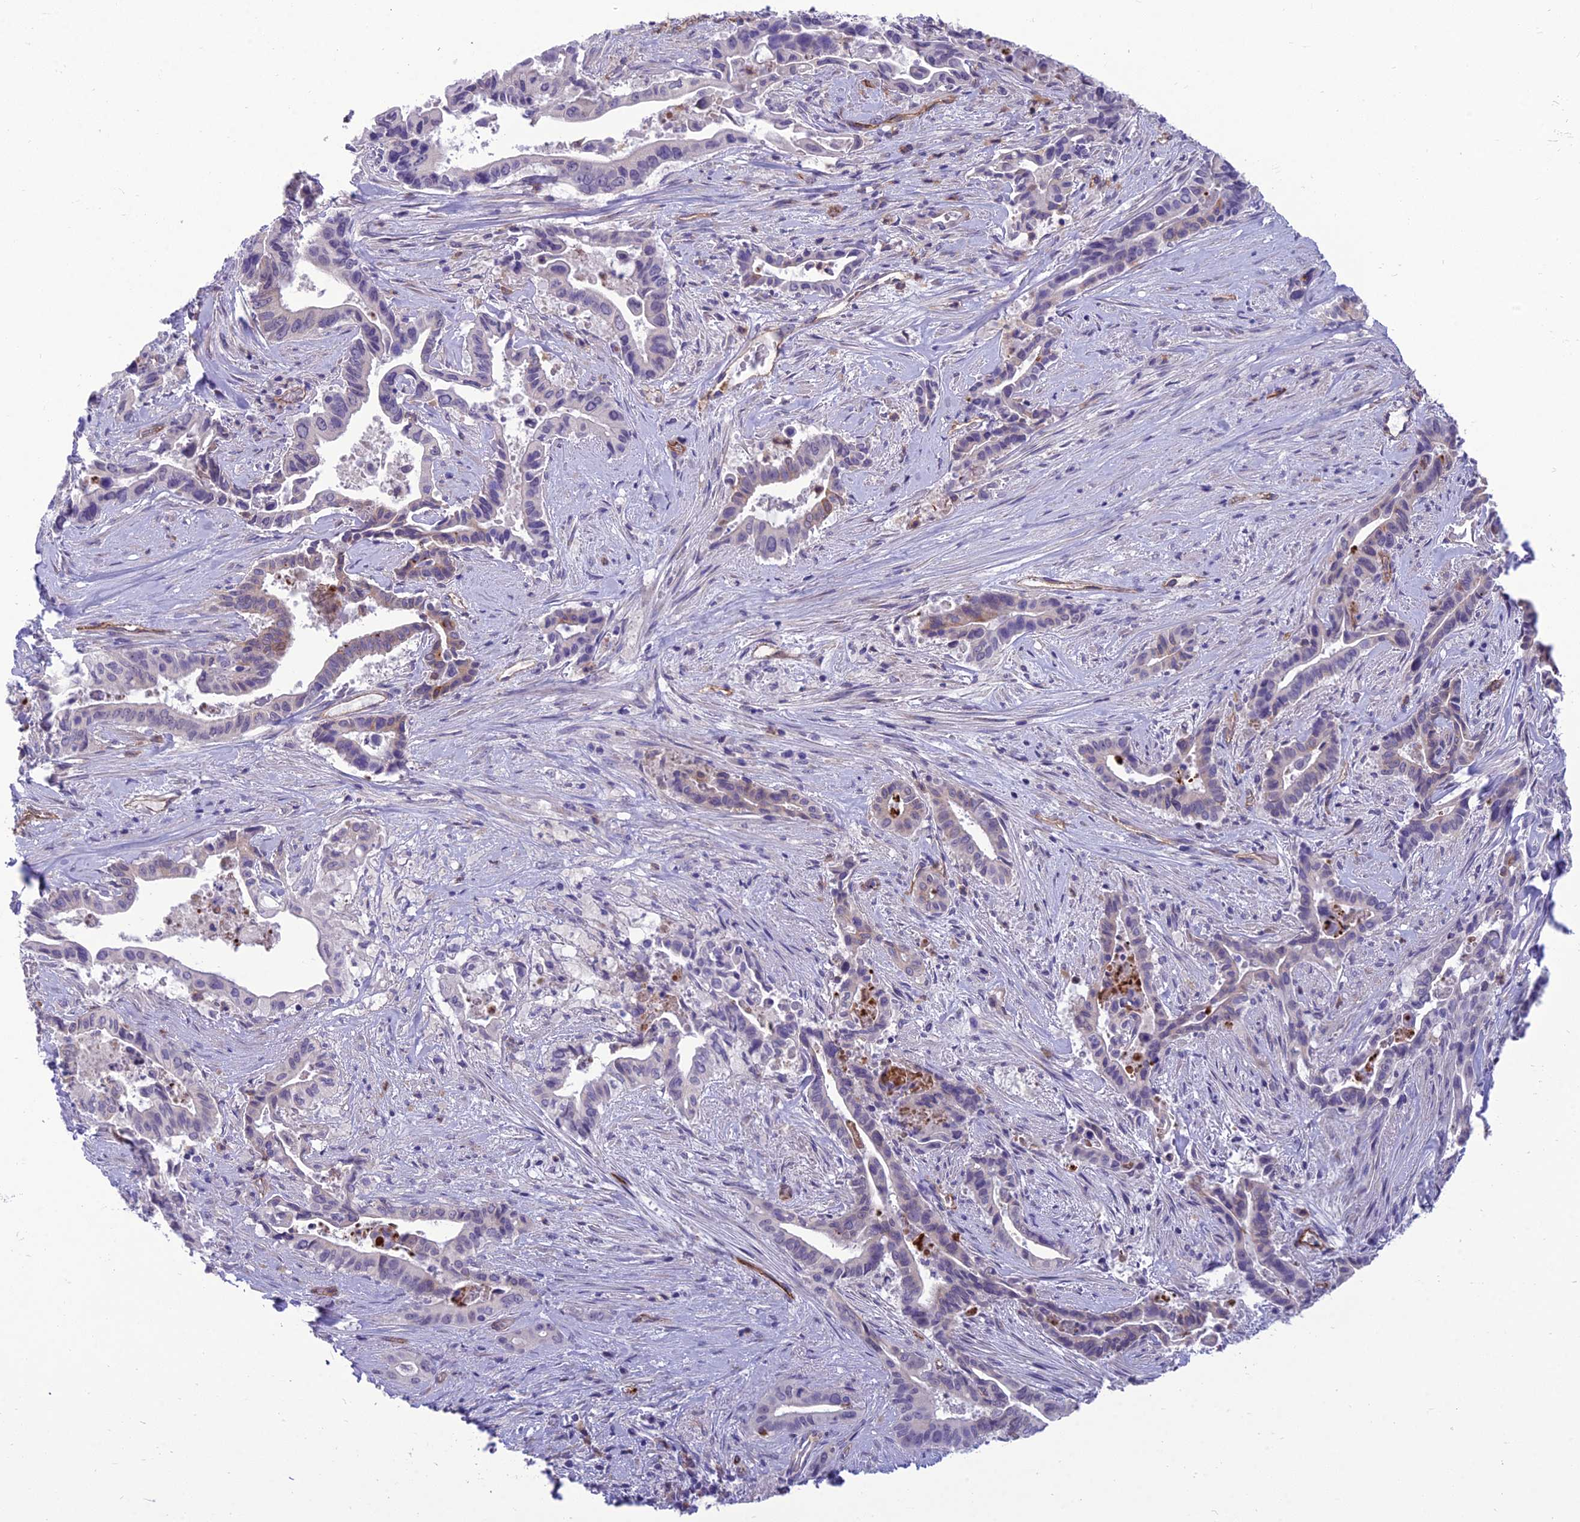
{"staining": {"intensity": "negative", "quantity": "none", "location": "none"}, "tissue": "pancreatic cancer", "cell_type": "Tumor cells", "image_type": "cancer", "snomed": [{"axis": "morphology", "description": "Adenocarcinoma, NOS"}, {"axis": "topography", "description": "Pancreas"}], "caption": "Immunohistochemical staining of pancreatic cancer reveals no significant staining in tumor cells.", "gene": "BBS7", "patient": {"sex": "female", "age": 77}}